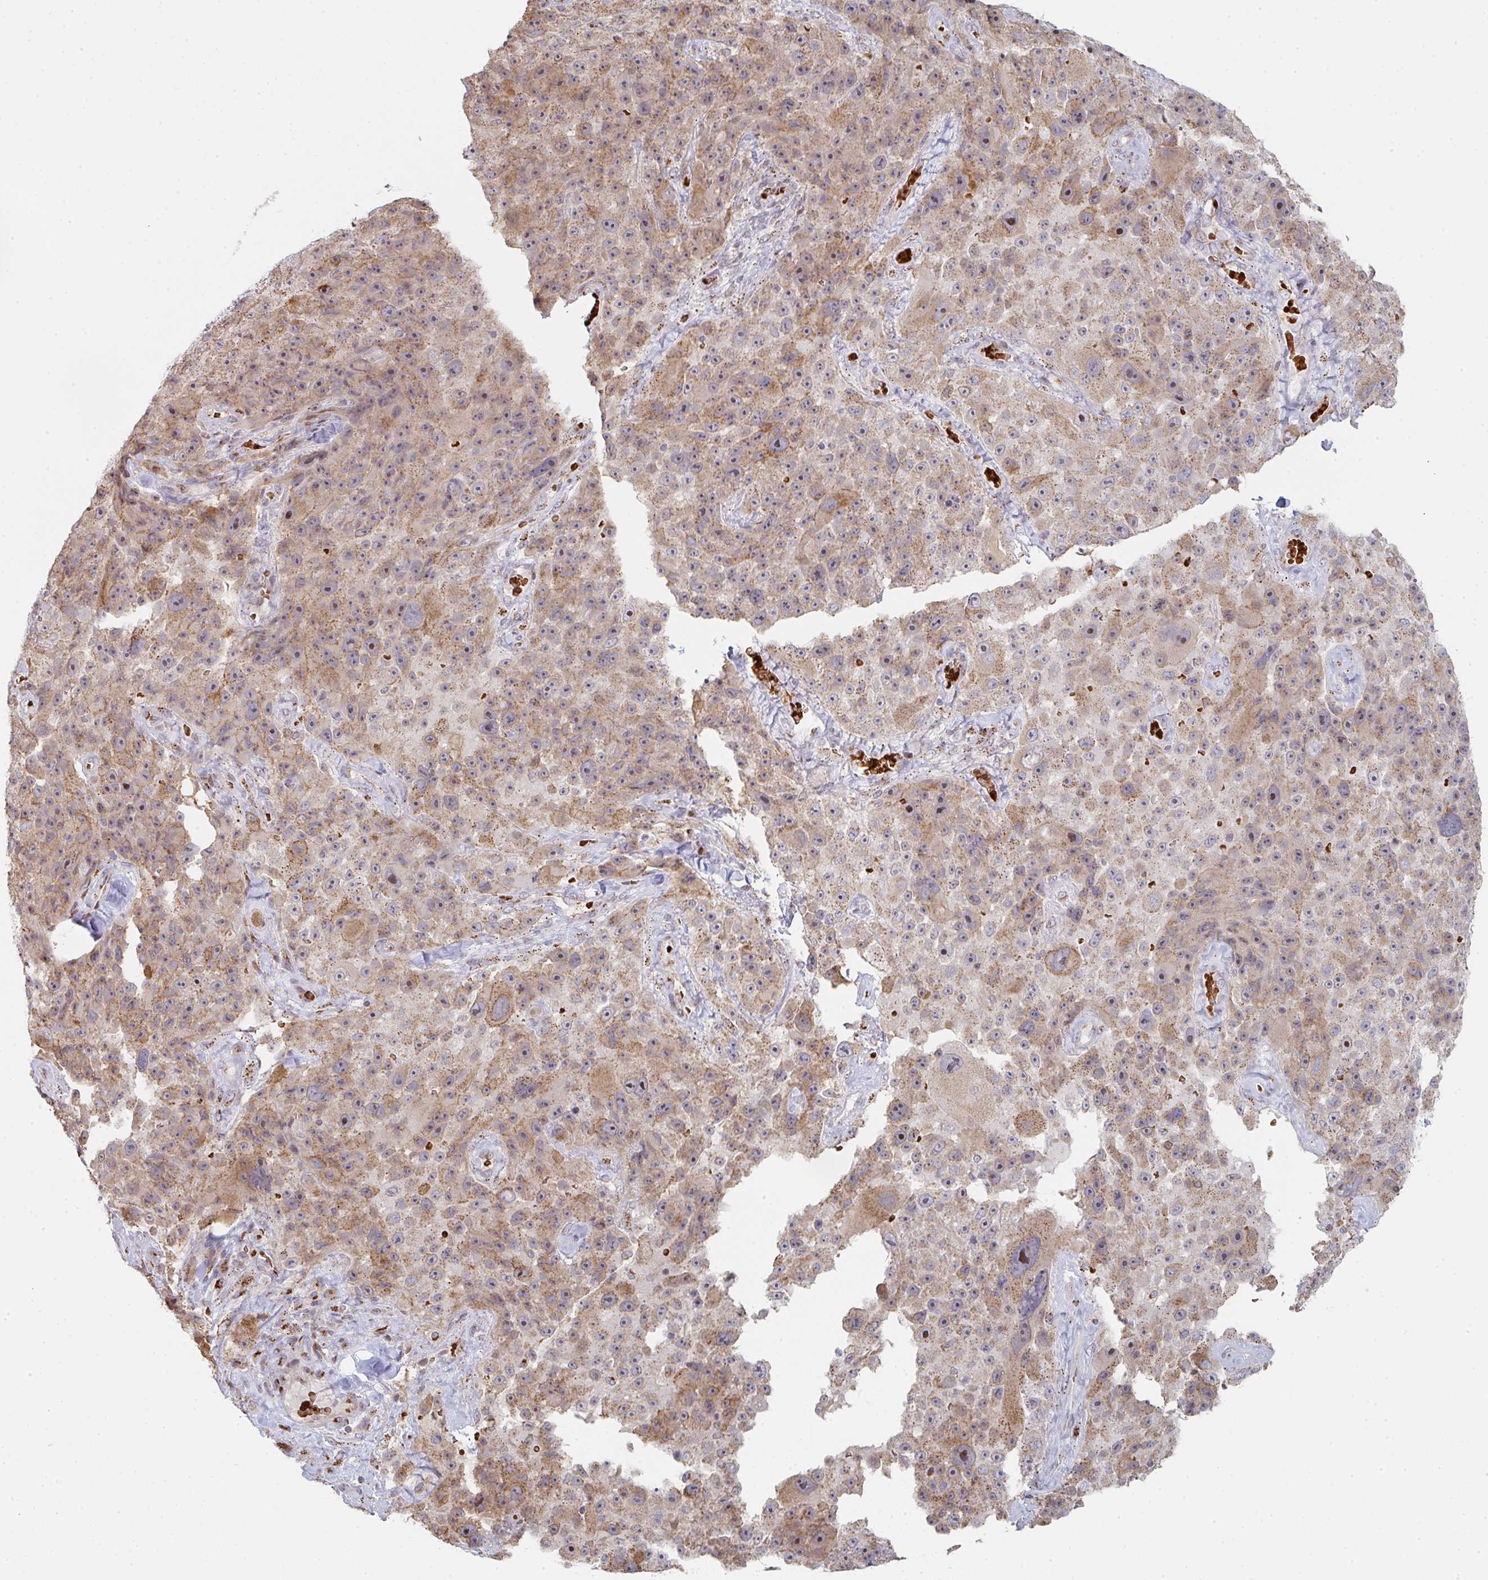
{"staining": {"intensity": "moderate", "quantity": ">75%", "location": "cytoplasmic/membranous,nuclear"}, "tissue": "melanoma", "cell_type": "Tumor cells", "image_type": "cancer", "snomed": [{"axis": "morphology", "description": "Malignant melanoma, Metastatic site"}, {"axis": "topography", "description": "Lymph node"}], "caption": "Tumor cells reveal moderate cytoplasmic/membranous and nuclear staining in approximately >75% of cells in melanoma.", "gene": "ZNF526", "patient": {"sex": "male", "age": 62}}